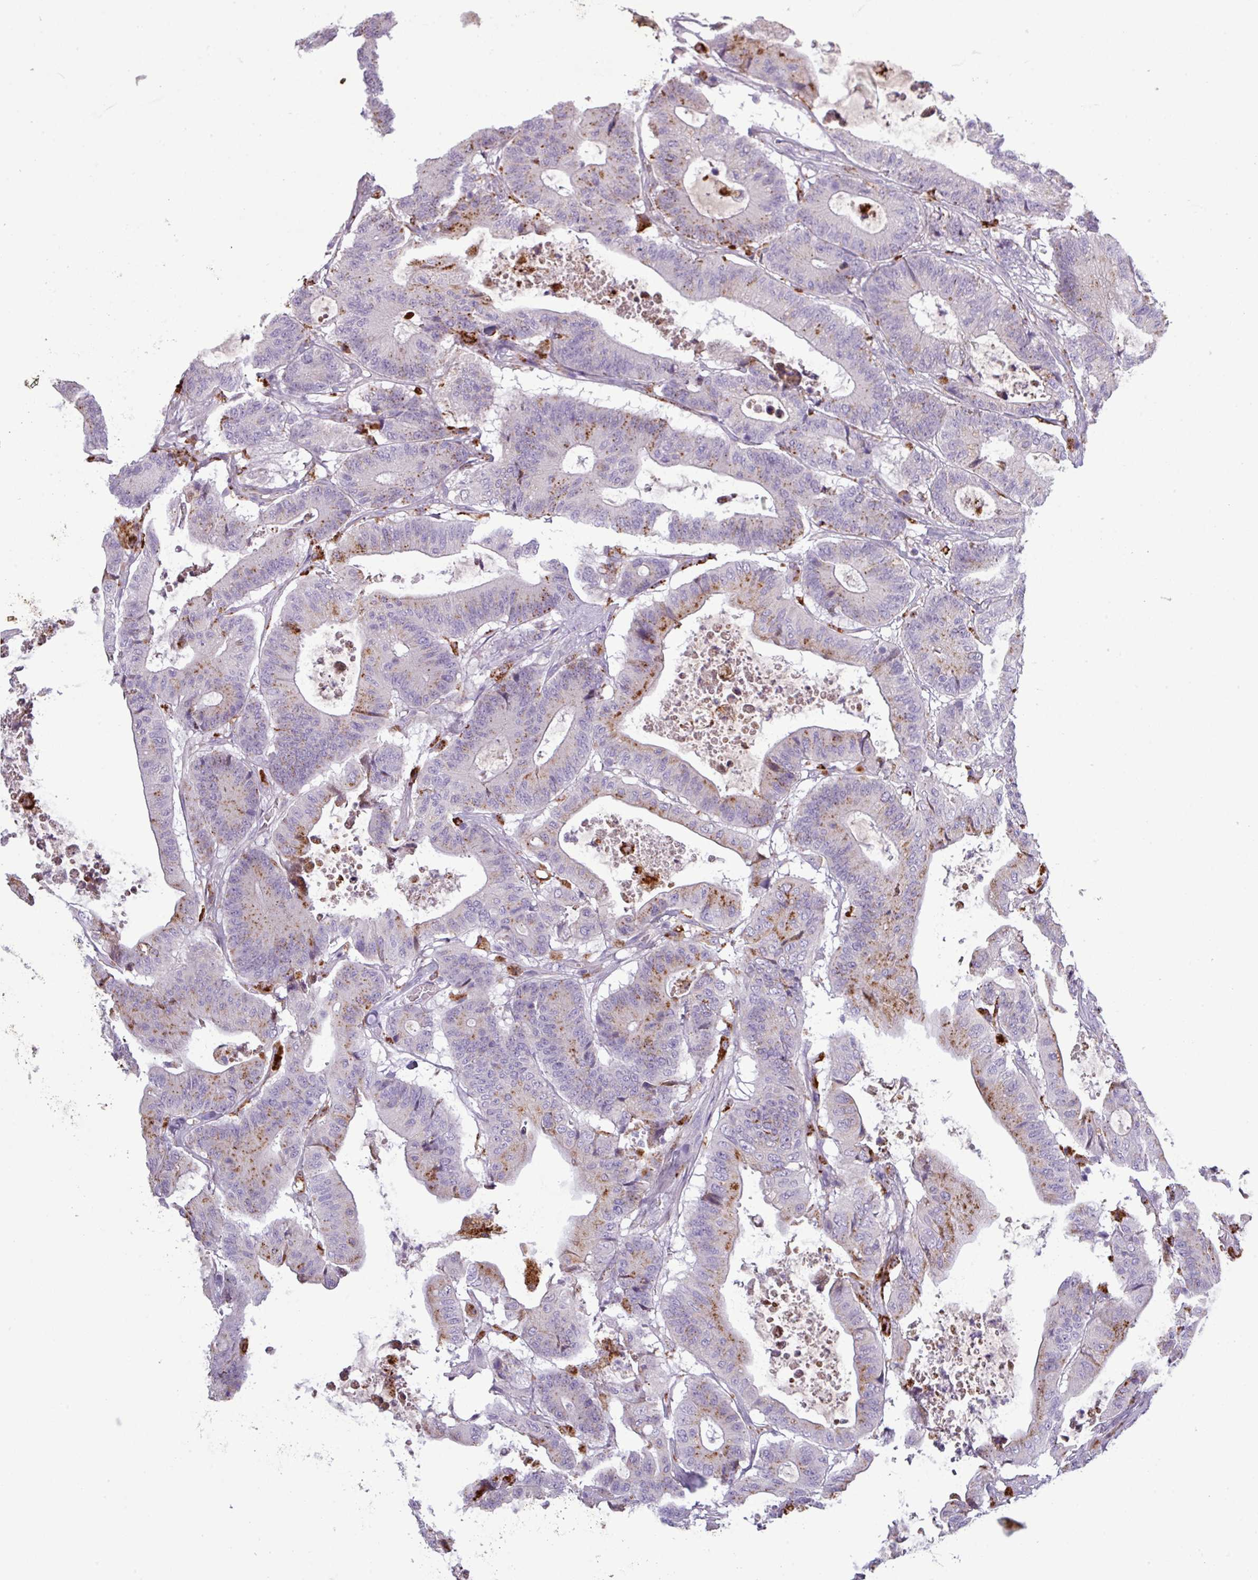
{"staining": {"intensity": "moderate", "quantity": "<25%", "location": "cytoplasmic/membranous"}, "tissue": "colorectal cancer", "cell_type": "Tumor cells", "image_type": "cancer", "snomed": [{"axis": "morphology", "description": "Adenocarcinoma, NOS"}, {"axis": "topography", "description": "Colon"}], "caption": "Immunohistochemistry (IHC) staining of adenocarcinoma (colorectal), which shows low levels of moderate cytoplasmic/membranous expression in approximately <25% of tumor cells indicating moderate cytoplasmic/membranous protein expression. The staining was performed using DAB (3,3'-diaminobenzidine) (brown) for protein detection and nuclei were counterstained in hematoxylin (blue).", "gene": "C4B", "patient": {"sex": "female", "age": 84}}